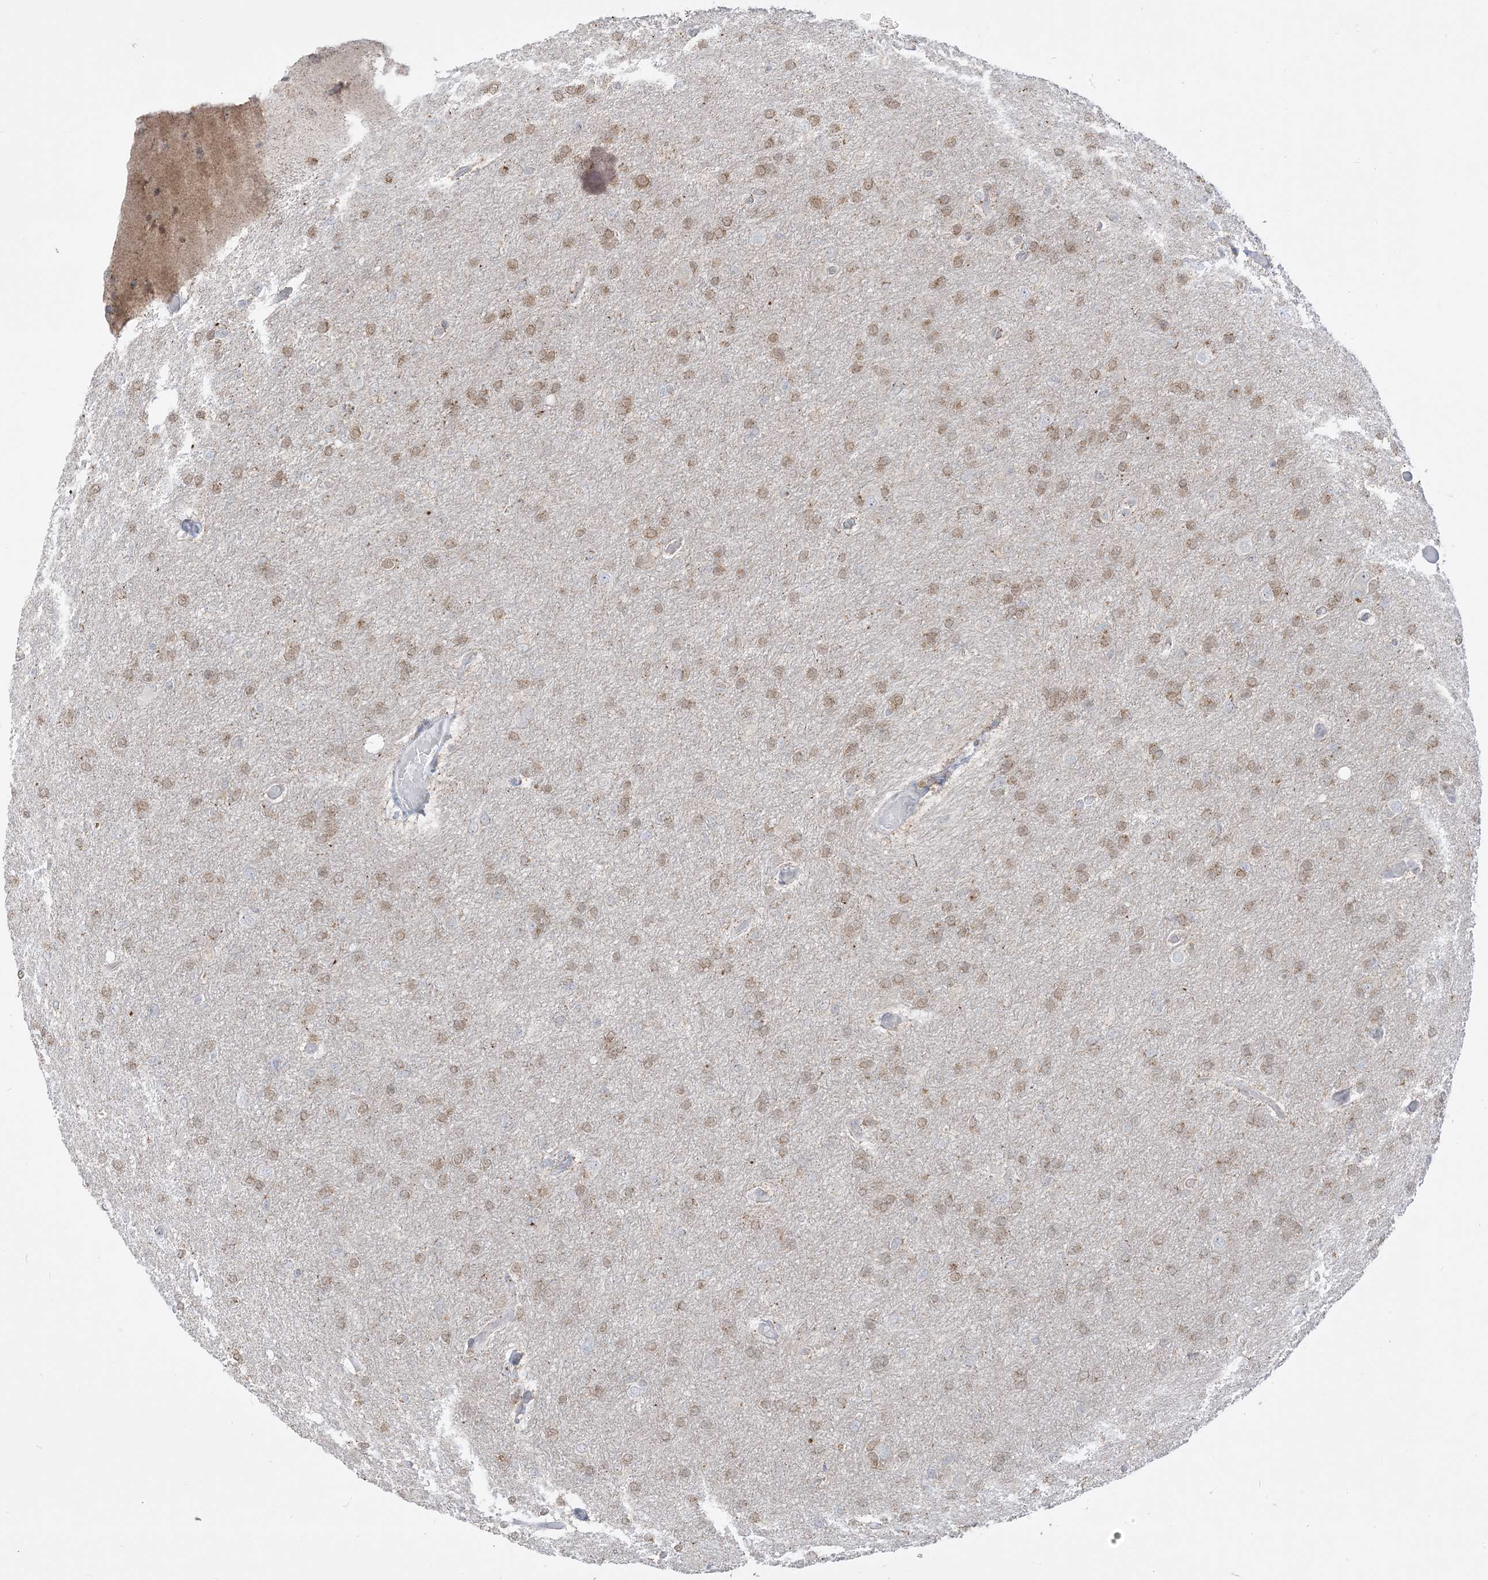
{"staining": {"intensity": "moderate", "quantity": ">75%", "location": "cytoplasmic/membranous"}, "tissue": "glioma", "cell_type": "Tumor cells", "image_type": "cancer", "snomed": [{"axis": "morphology", "description": "Glioma, malignant, High grade"}, {"axis": "topography", "description": "Cerebral cortex"}], "caption": "Protein expression analysis of glioma reveals moderate cytoplasmic/membranous expression in approximately >75% of tumor cells. (brown staining indicates protein expression, while blue staining denotes nuclei).", "gene": "KANSL3", "patient": {"sex": "female", "age": 36}}